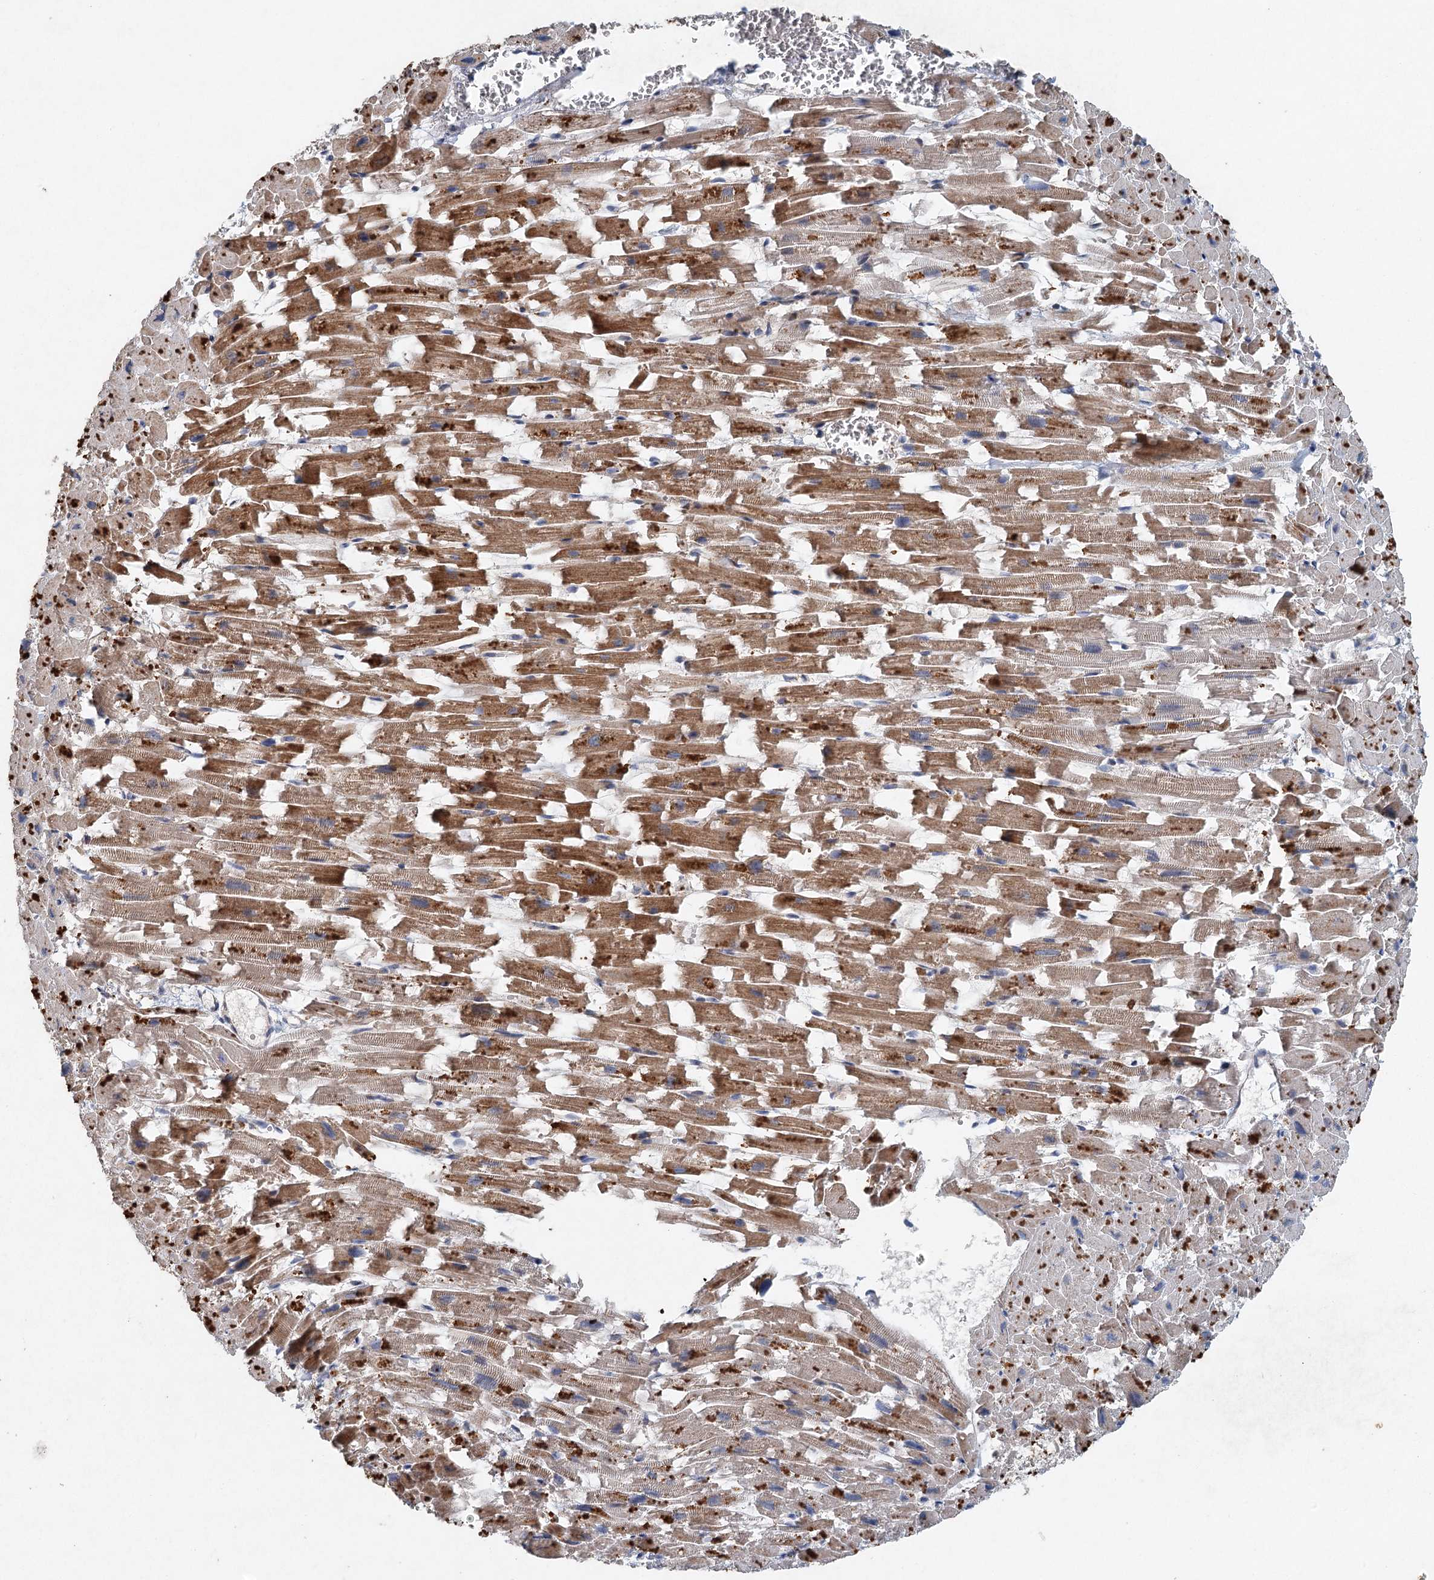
{"staining": {"intensity": "moderate", "quantity": ">75%", "location": "cytoplasmic/membranous"}, "tissue": "heart muscle", "cell_type": "Cardiomyocytes", "image_type": "normal", "snomed": [{"axis": "morphology", "description": "Normal tissue, NOS"}, {"axis": "topography", "description": "Heart"}], "caption": "Immunohistochemistry (IHC) of benign human heart muscle exhibits medium levels of moderate cytoplasmic/membranous positivity in about >75% of cardiomyocytes.", "gene": "SRPX2", "patient": {"sex": "female", "age": 64}}